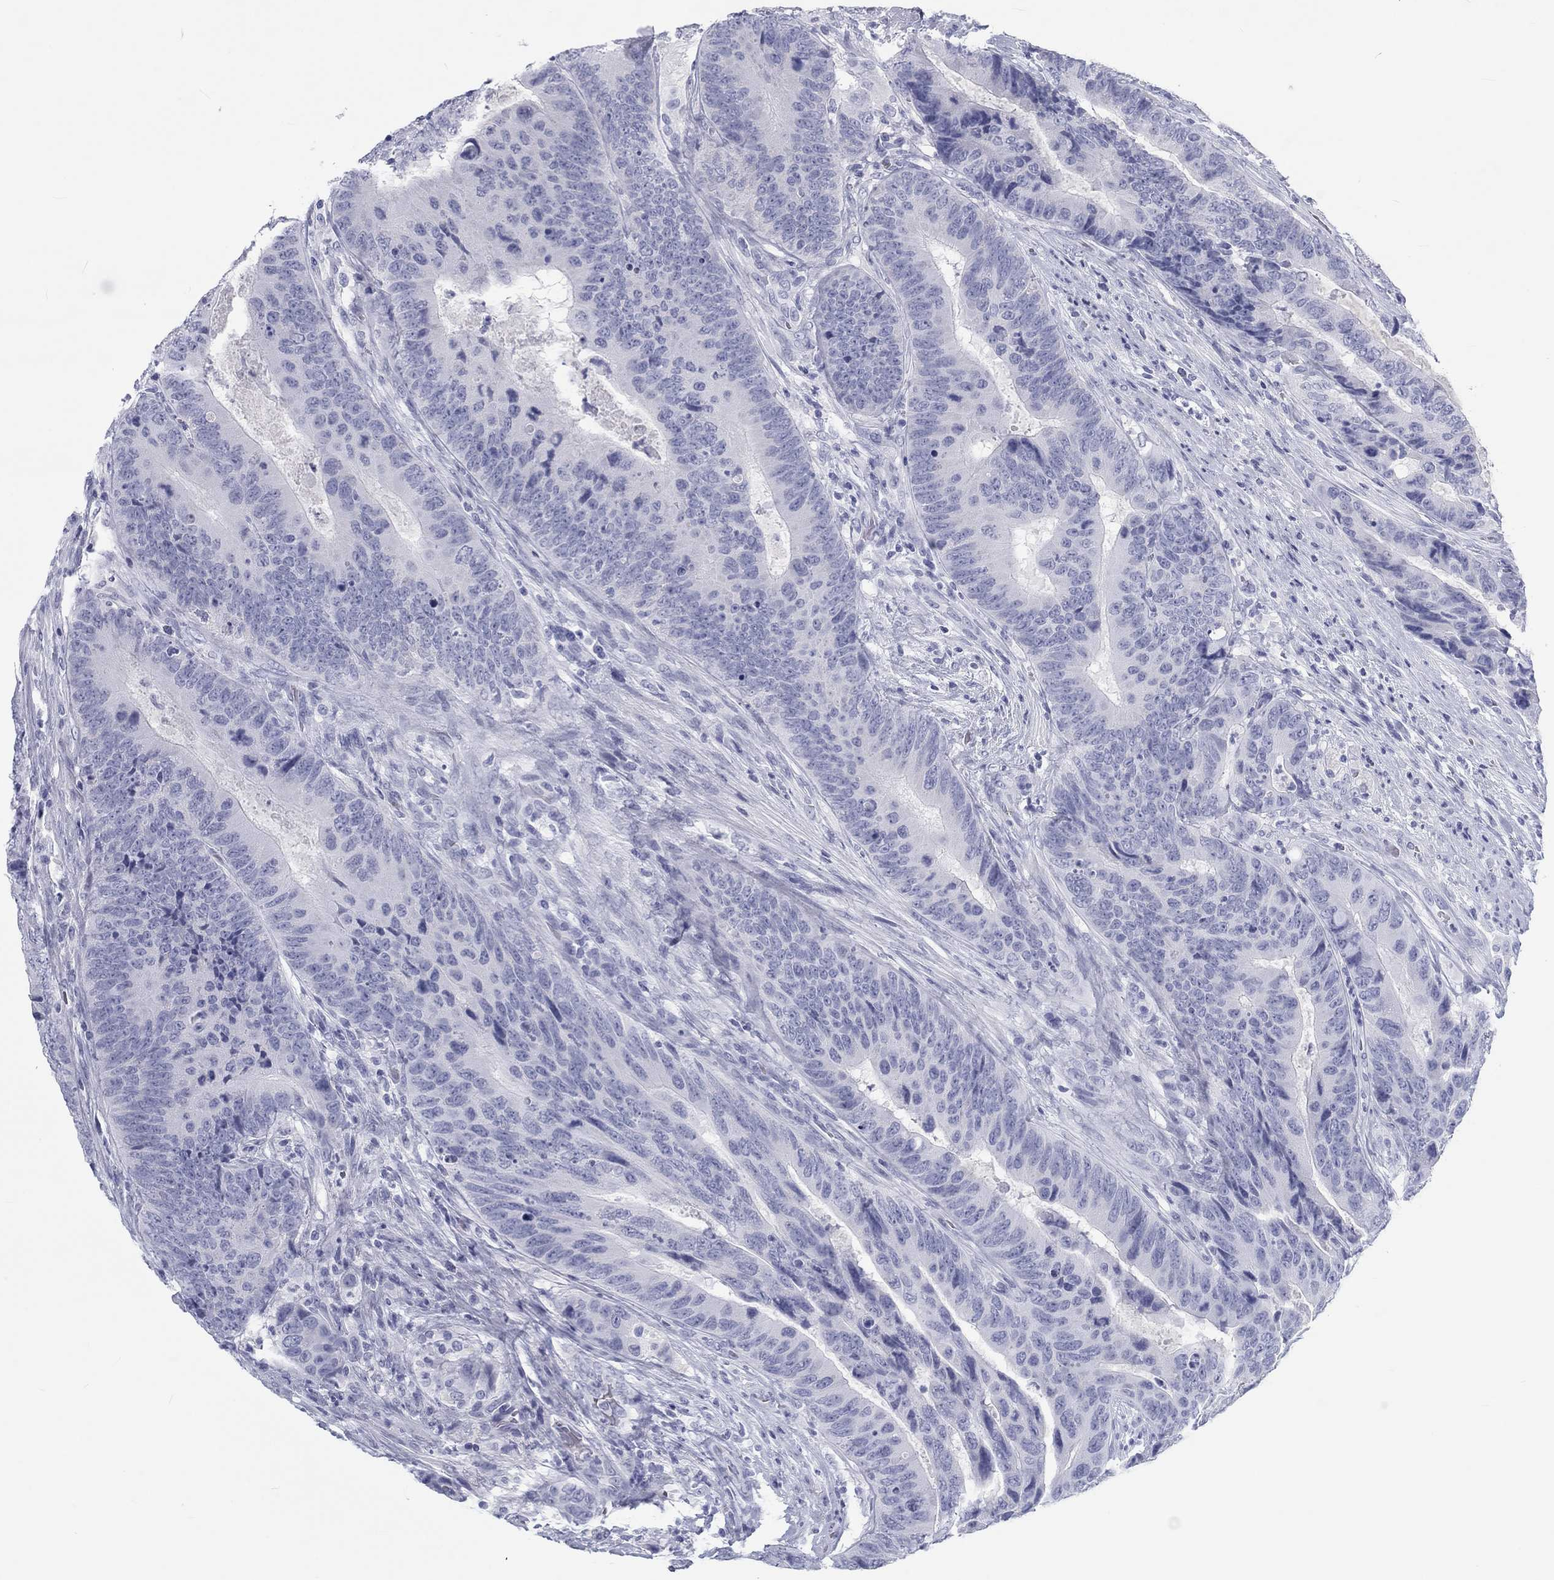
{"staining": {"intensity": "negative", "quantity": "none", "location": "none"}, "tissue": "colorectal cancer", "cell_type": "Tumor cells", "image_type": "cancer", "snomed": [{"axis": "morphology", "description": "Adenocarcinoma, NOS"}, {"axis": "topography", "description": "Colon"}], "caption": "The immunohistochemistry histopathology image has no significant staining in tumor cells of colorectal adenocarcinoma tissue.", "gene": "CALB1", "patient": {"sex": "female", "age": 56}}